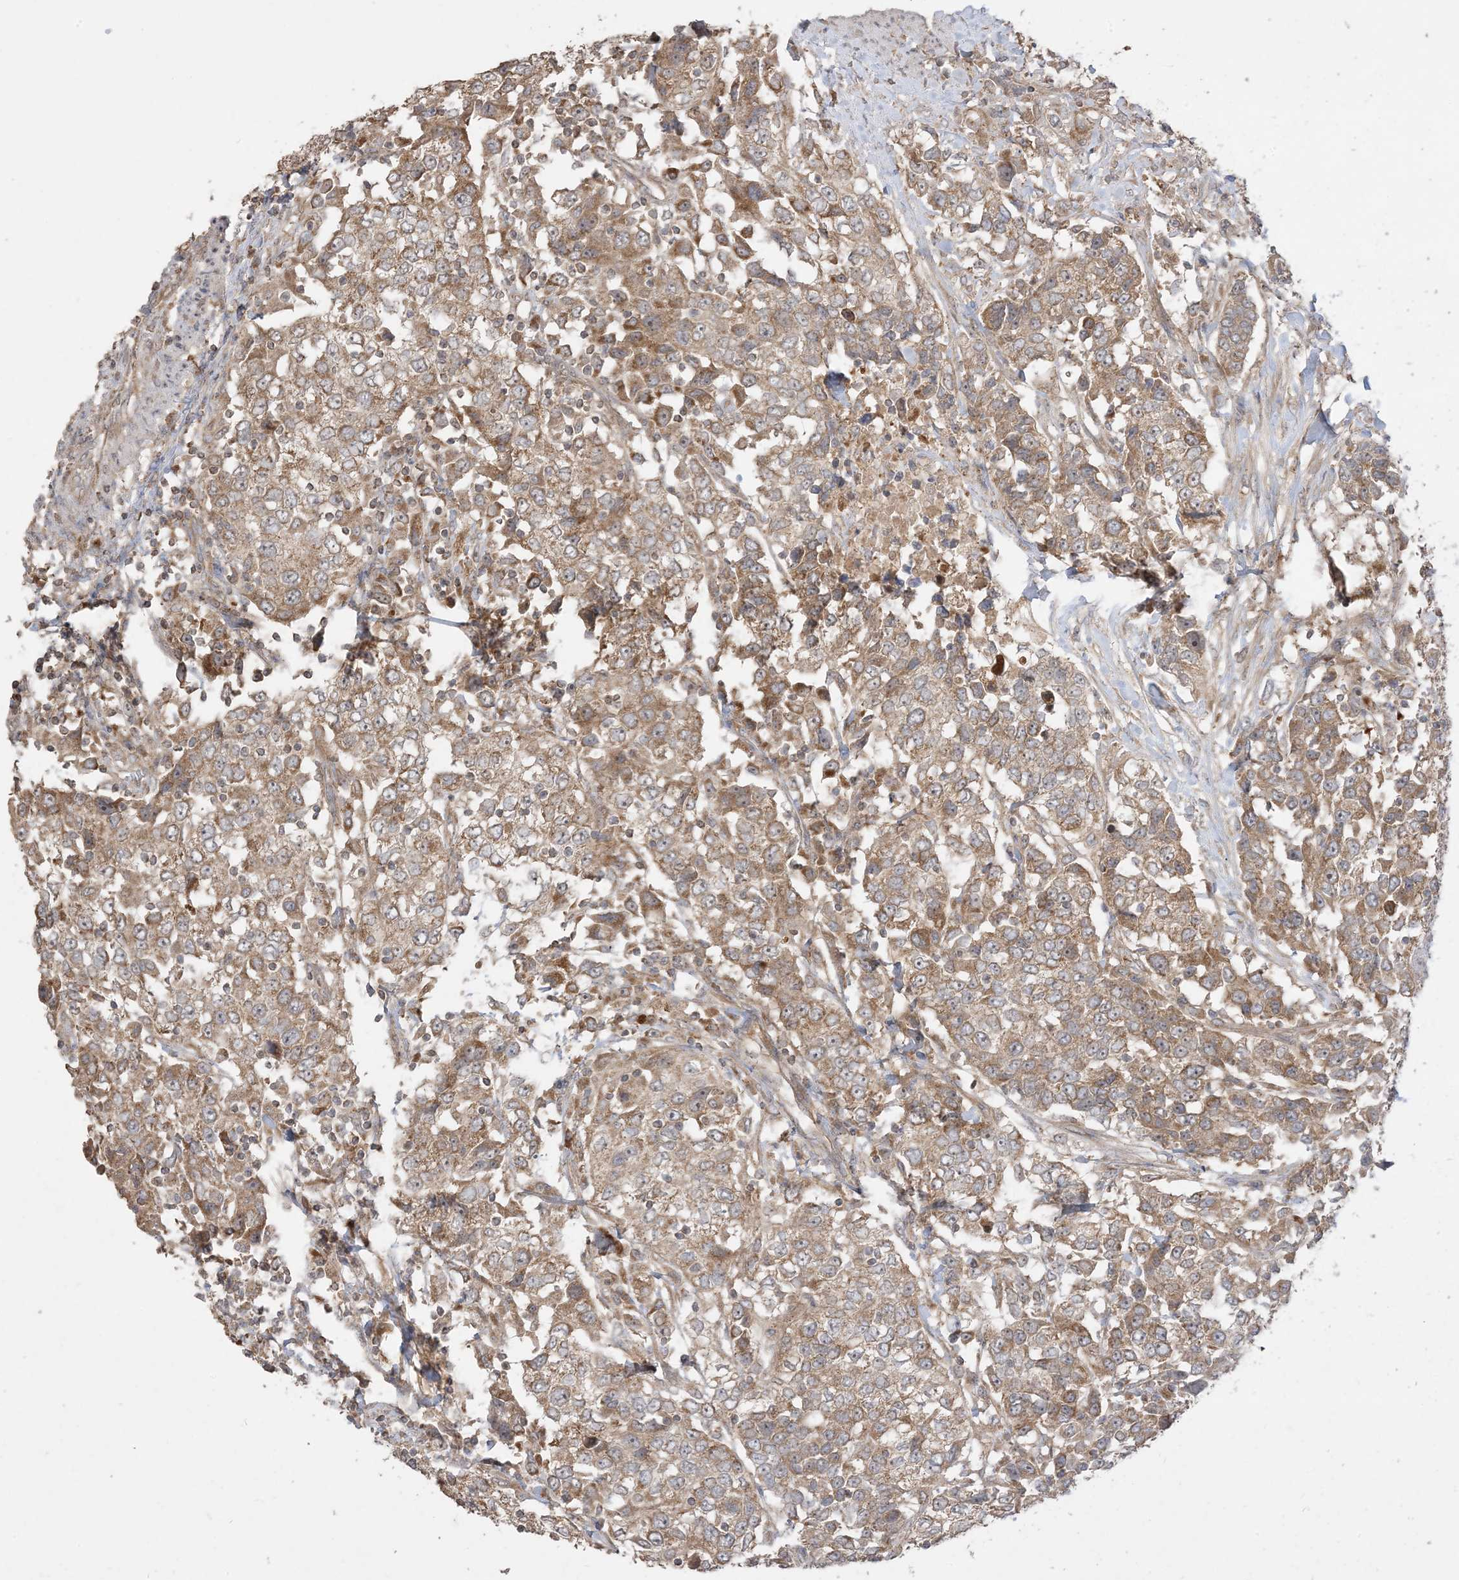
{"staining": {"intensity": "moderate", "quantity": ">75%", "location": "cytoplasmic/membranous"}, "tissue": "urothelial cancer", "cell_type": "Tumor cells", "image_type": "cancer", "snomed": [{"axis": "morphology", "description": "Urothelial carcinoma, High grade"}, {"axis": "topography", "description": "Urinary bladder"}], "caption": "A high-resolution photomicrograph shows immunohistochemistry (IHC) staining of urothelial carcinoma (high-grade), which shows moderate cytoplasmic/membranous expression in approximately >75% of tumor cells.", "gene": "SIRT3", "patient": {"sex": "female", "age": 80}}